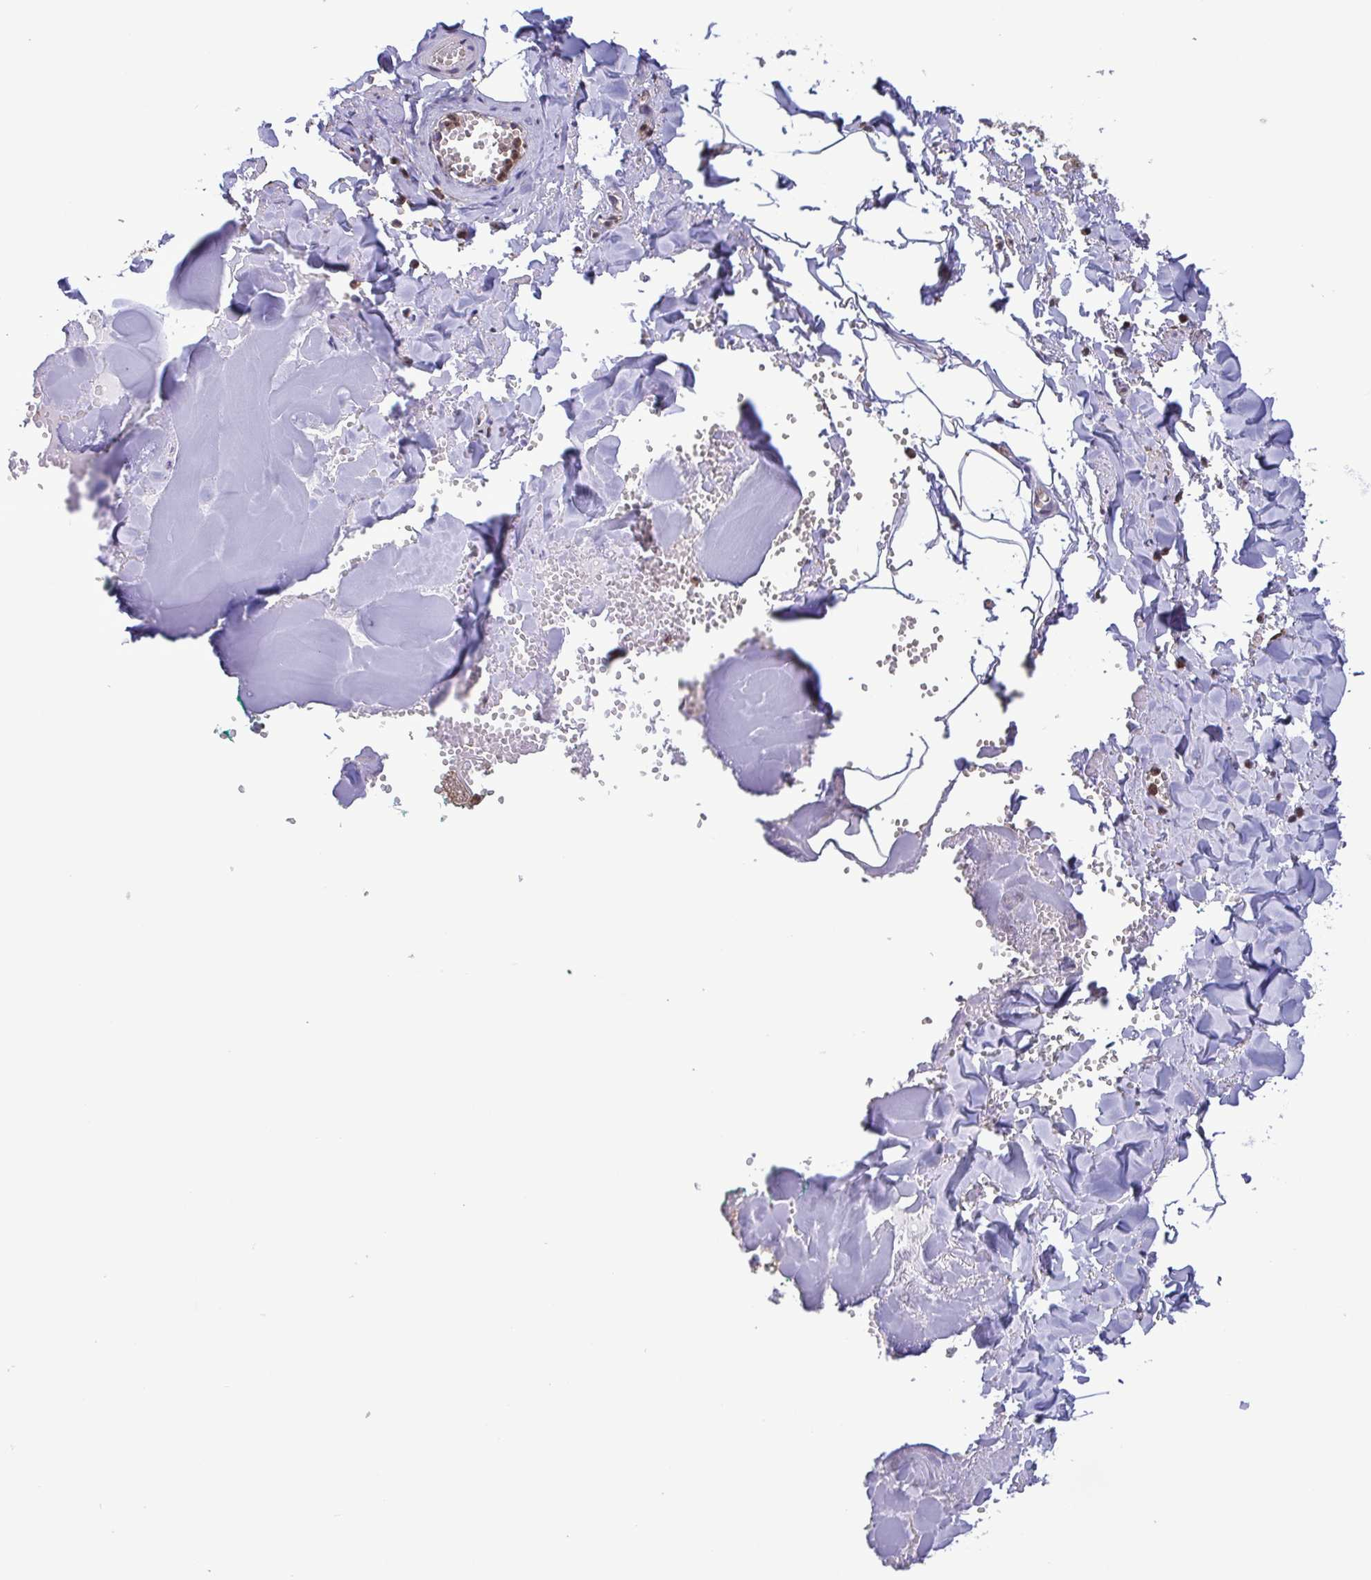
{"staining": {"intensity": "negative", "quantity": "none", "location": "none"}, "tissue": "adipose tissue", "cell_type": "Adipocytes", "image_type": "normal", "snomed": [{"axis": "morphology", "description": "Normal tissue, NOS"}, {"axis": "topography", "description": "Vulva"}, {"axis": "topography", "description": "Peripheral nerve tissue"}], "caption": "Immunohistochemistry photomicrograph of benign adipose tissue stained for a protein (brown), which demonstrates no staining in adipocytes.", "gene": "CHMP1B", "patient": {"sex": "female", "age": 66}}